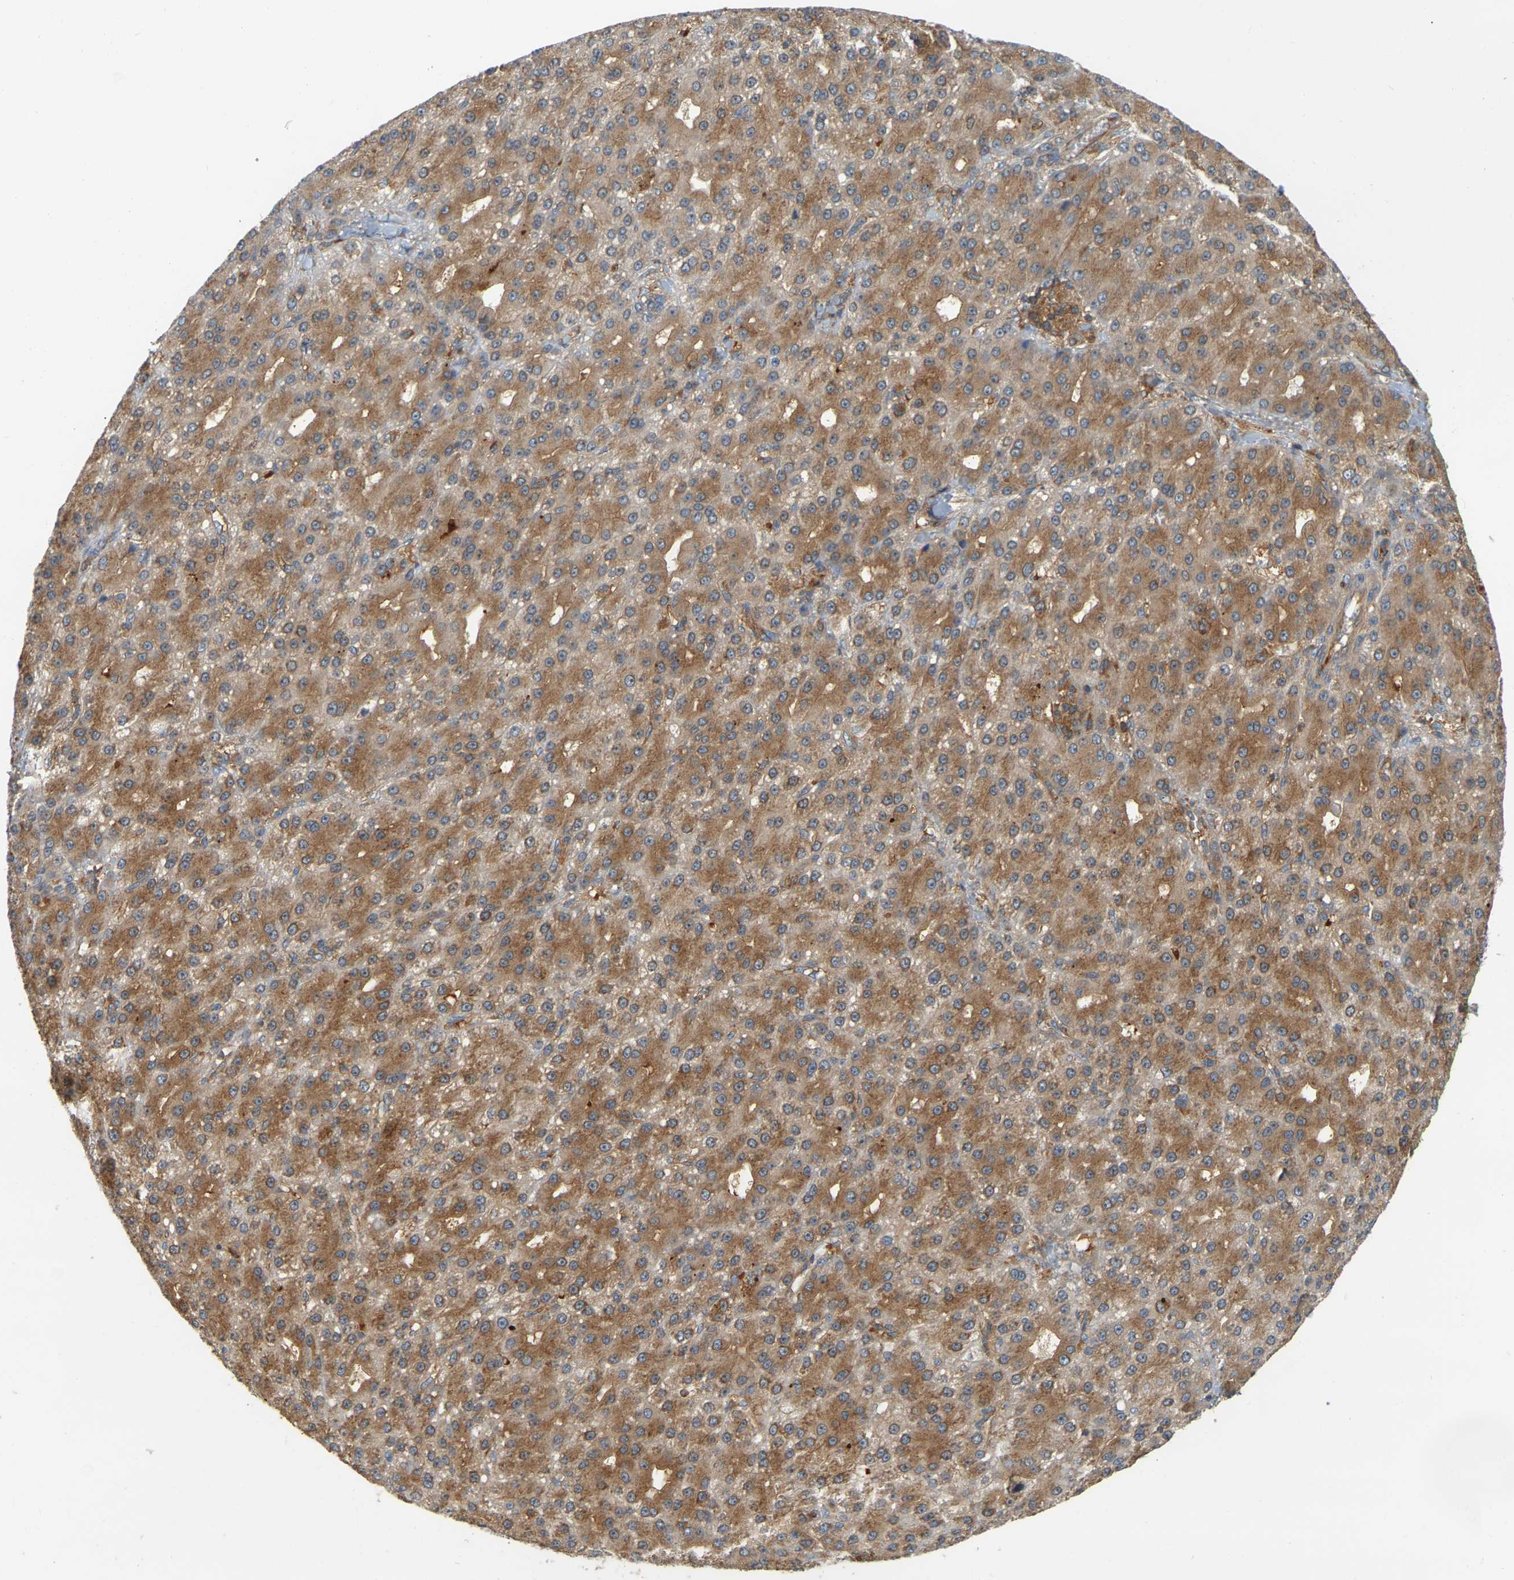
{"staining": {"intensity": "moderate", "quantity": ">75%", "location": "cytoplasmic/membranous"}, "tissue": "liver cancer", "cell_type": "Tumor cells", "image_type": "cancer", "snomed": [{"axis": "morphology", "description": "Carcinoma, Hepatocellular, NOS"}, {"axis": "topography", "description": "Liver"}], "caption": "Immunohistochemistry of liver cancer demonstrates medium levels of moderate cytoplasmic/membranous staining in approximately >75% of tumor cells.", "gene": "AKAP13", "patient": {"sex": "male", "age": 67}}